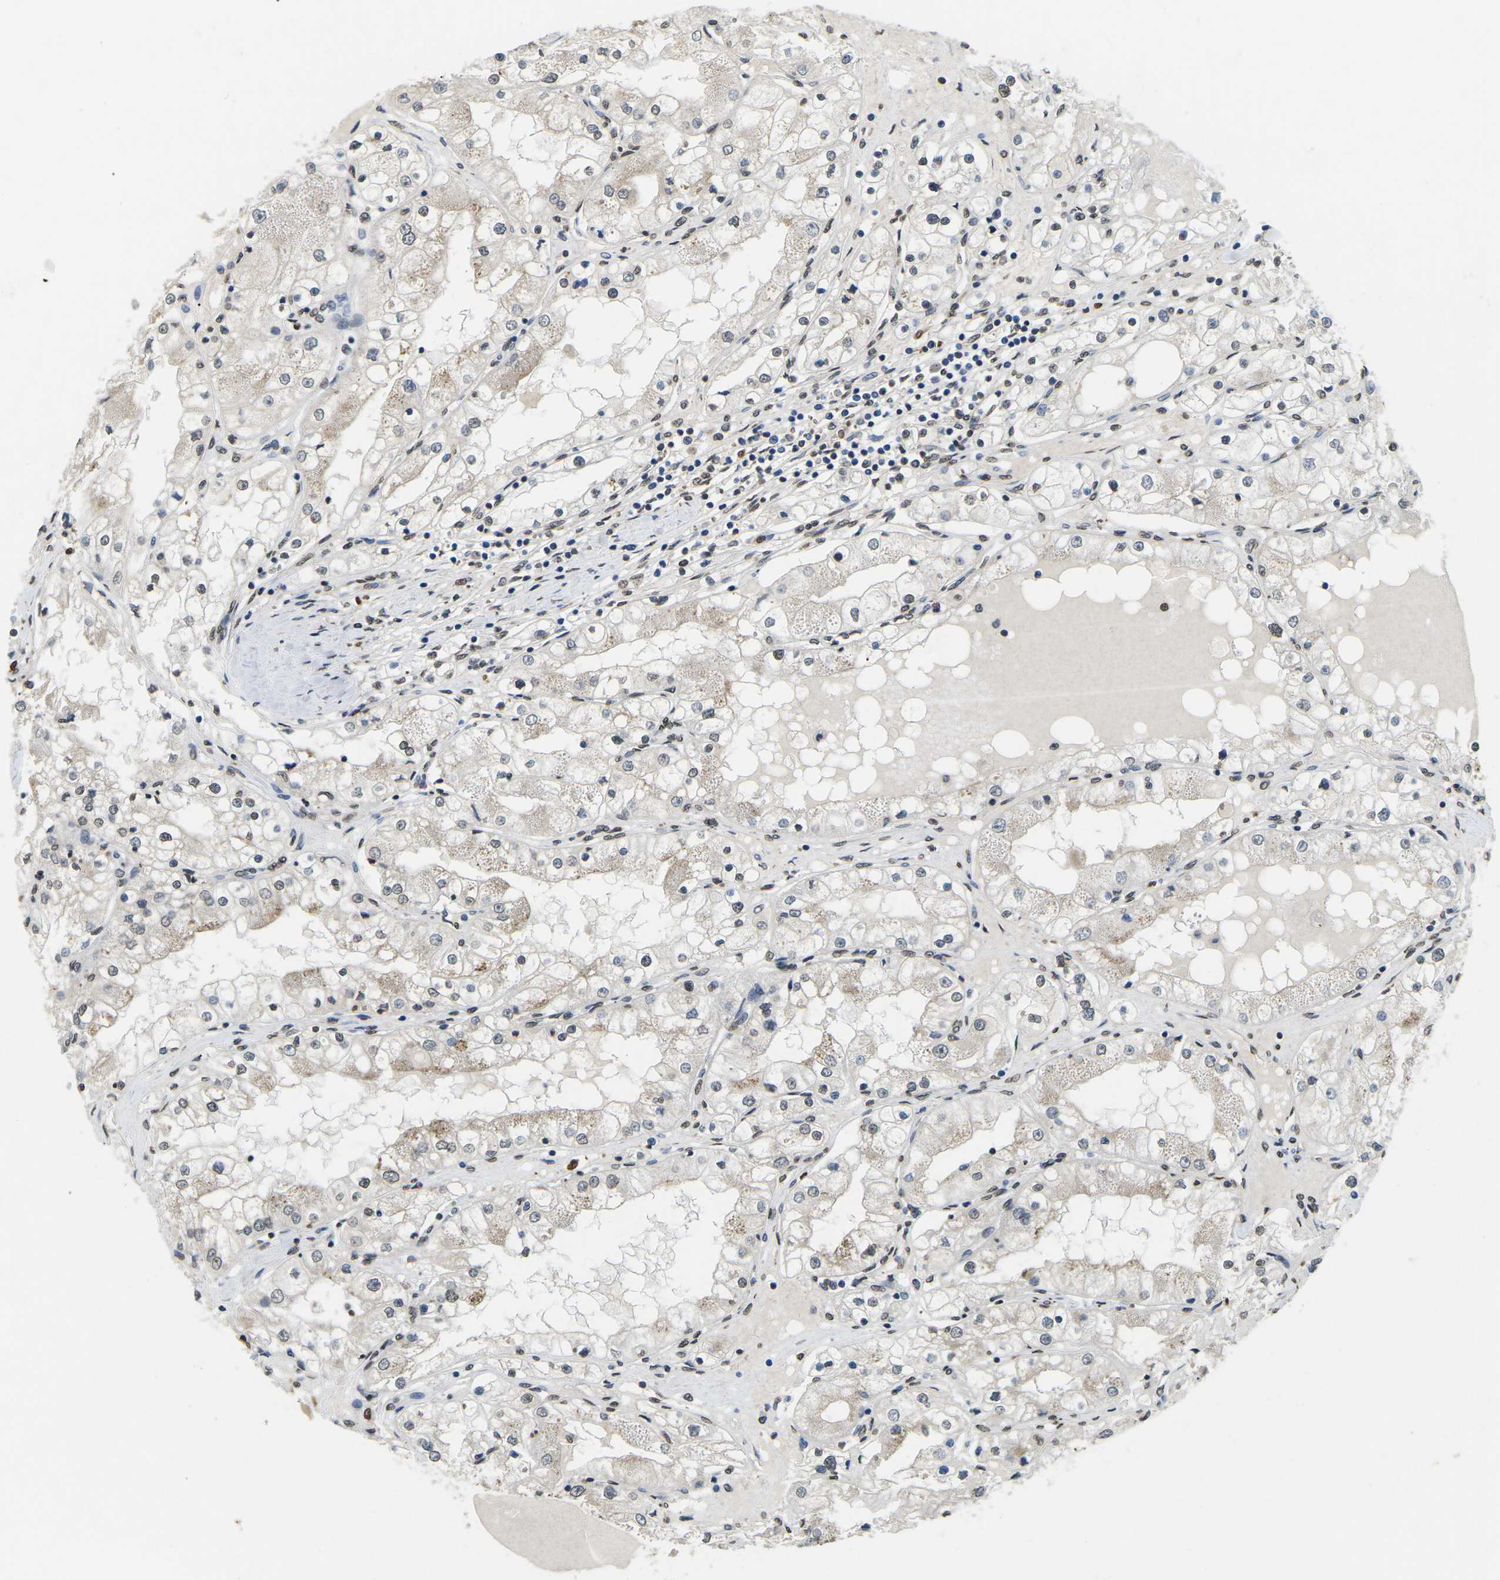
{"staining": {"intensity": "weak", "quantity": "<25%", "location": "cytoplasmic/membranous"}, "tissue": "renal cancer", "cell_type": "Tumor cells", "image_type": "cancer", "snomed": [{"axis": "morphology", "description": "Adenocarcinoma, NOS"}, {"axis": "topography", "description": "Kidney"}], "caption": "A high-resolution photomicrograph shows immunohistochemistry staining of renal cancer (adenocarcinoma), which shows no significant positivity in tumor cells.", "gene": "SCNN1B", "patient": {"sex": "male", "age": 68}}